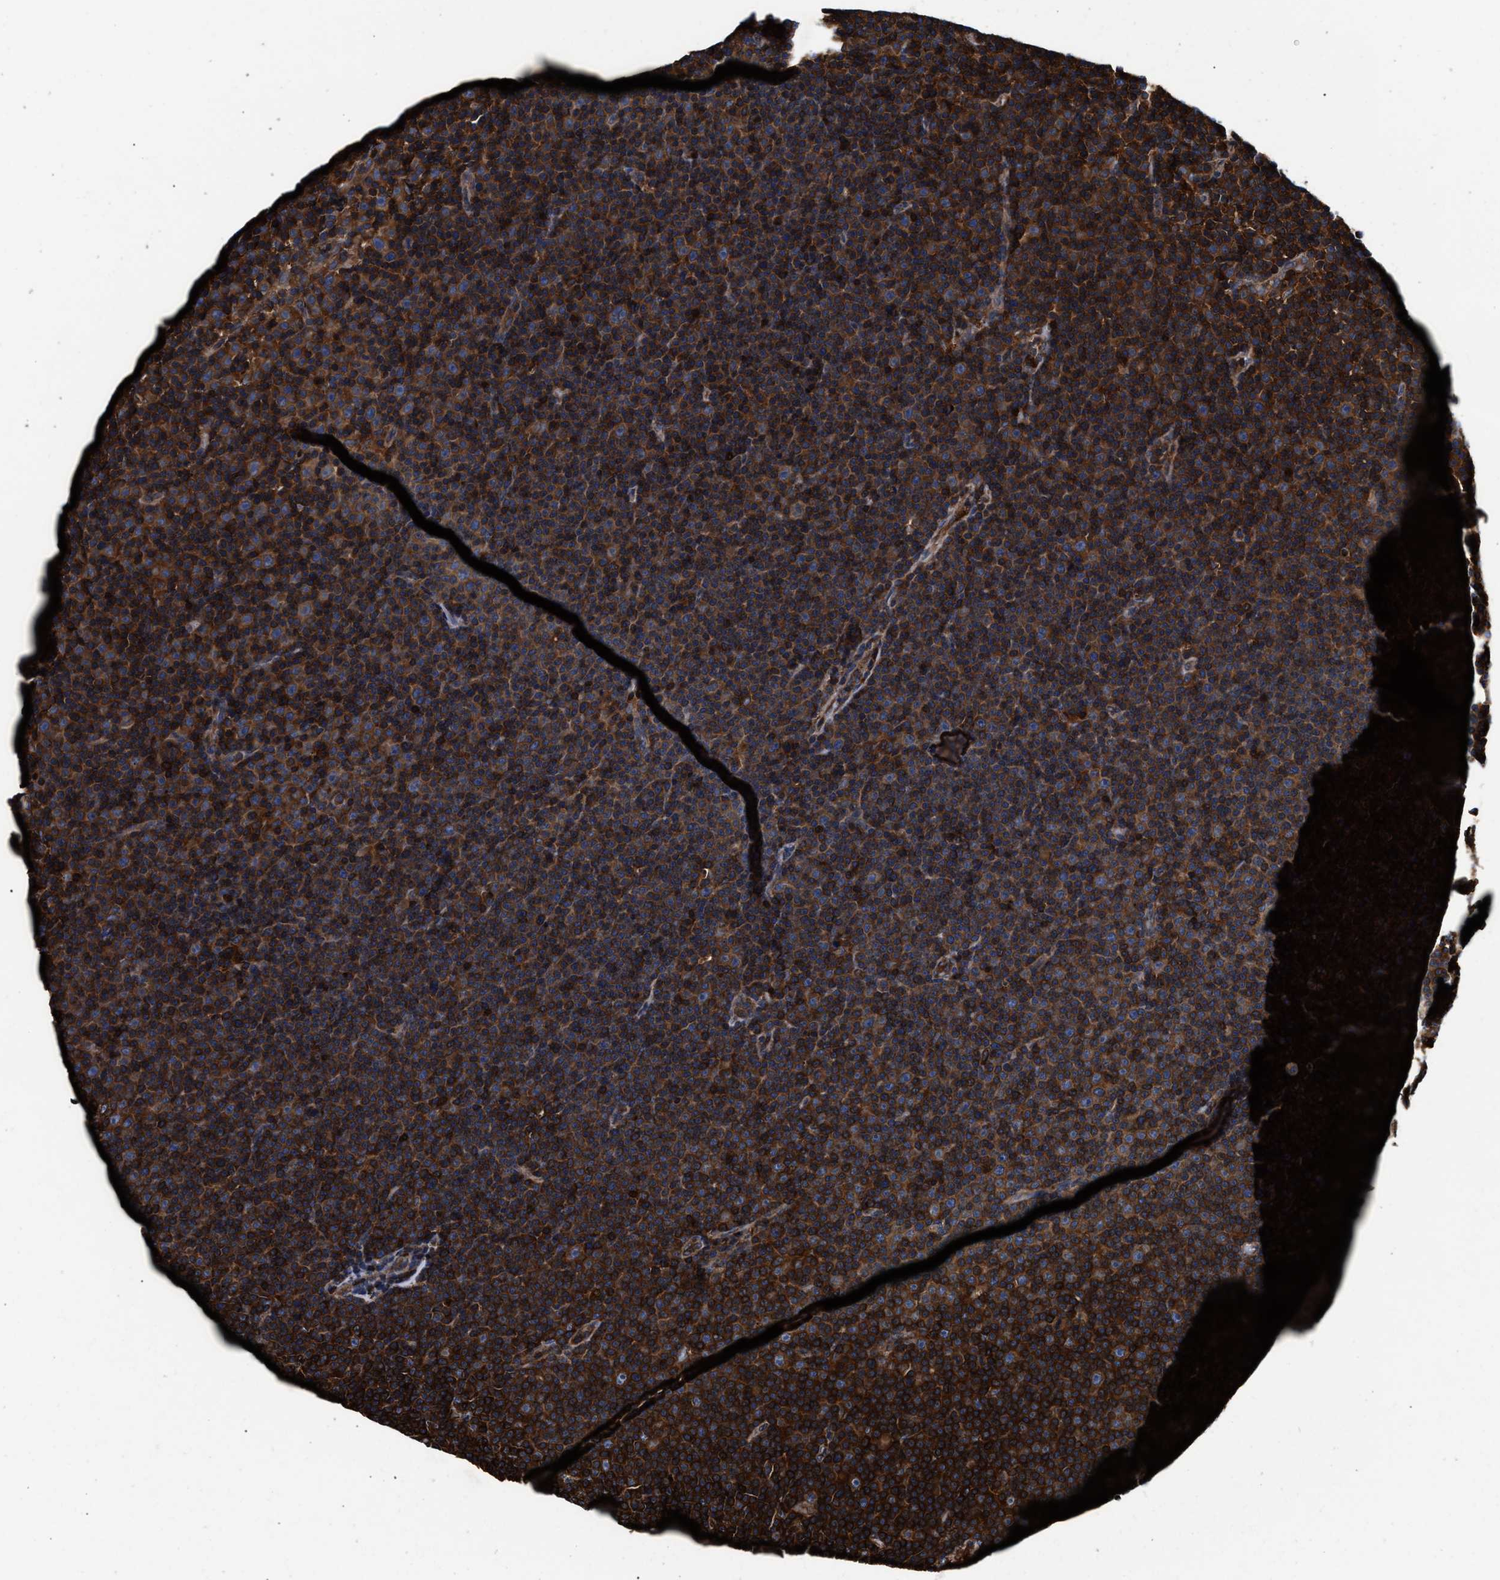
{"staining": {"intensity": "strong", "quantity": ">75%", "location": "cytoplasmic/membranous"}, "tissue": "lymphoma", "cell_type": "Tumor cells", "image_type": "cancer", "snomed": [{"axis": "morphology", "description": "Malignant lymphoma, non-Hodgkin's type, Low grade"}, {"axis": "topography", "description": "Lymph node"}], "caption": "Tumor cells reveal high levels of strong cytoplasmic/membranous staining in about >75% of cells in human malignant lymphoma, non-Hodgkin's type (low-grade).", "gene": "KYAT1", "patient": {"sex": "female", "age": 67}}